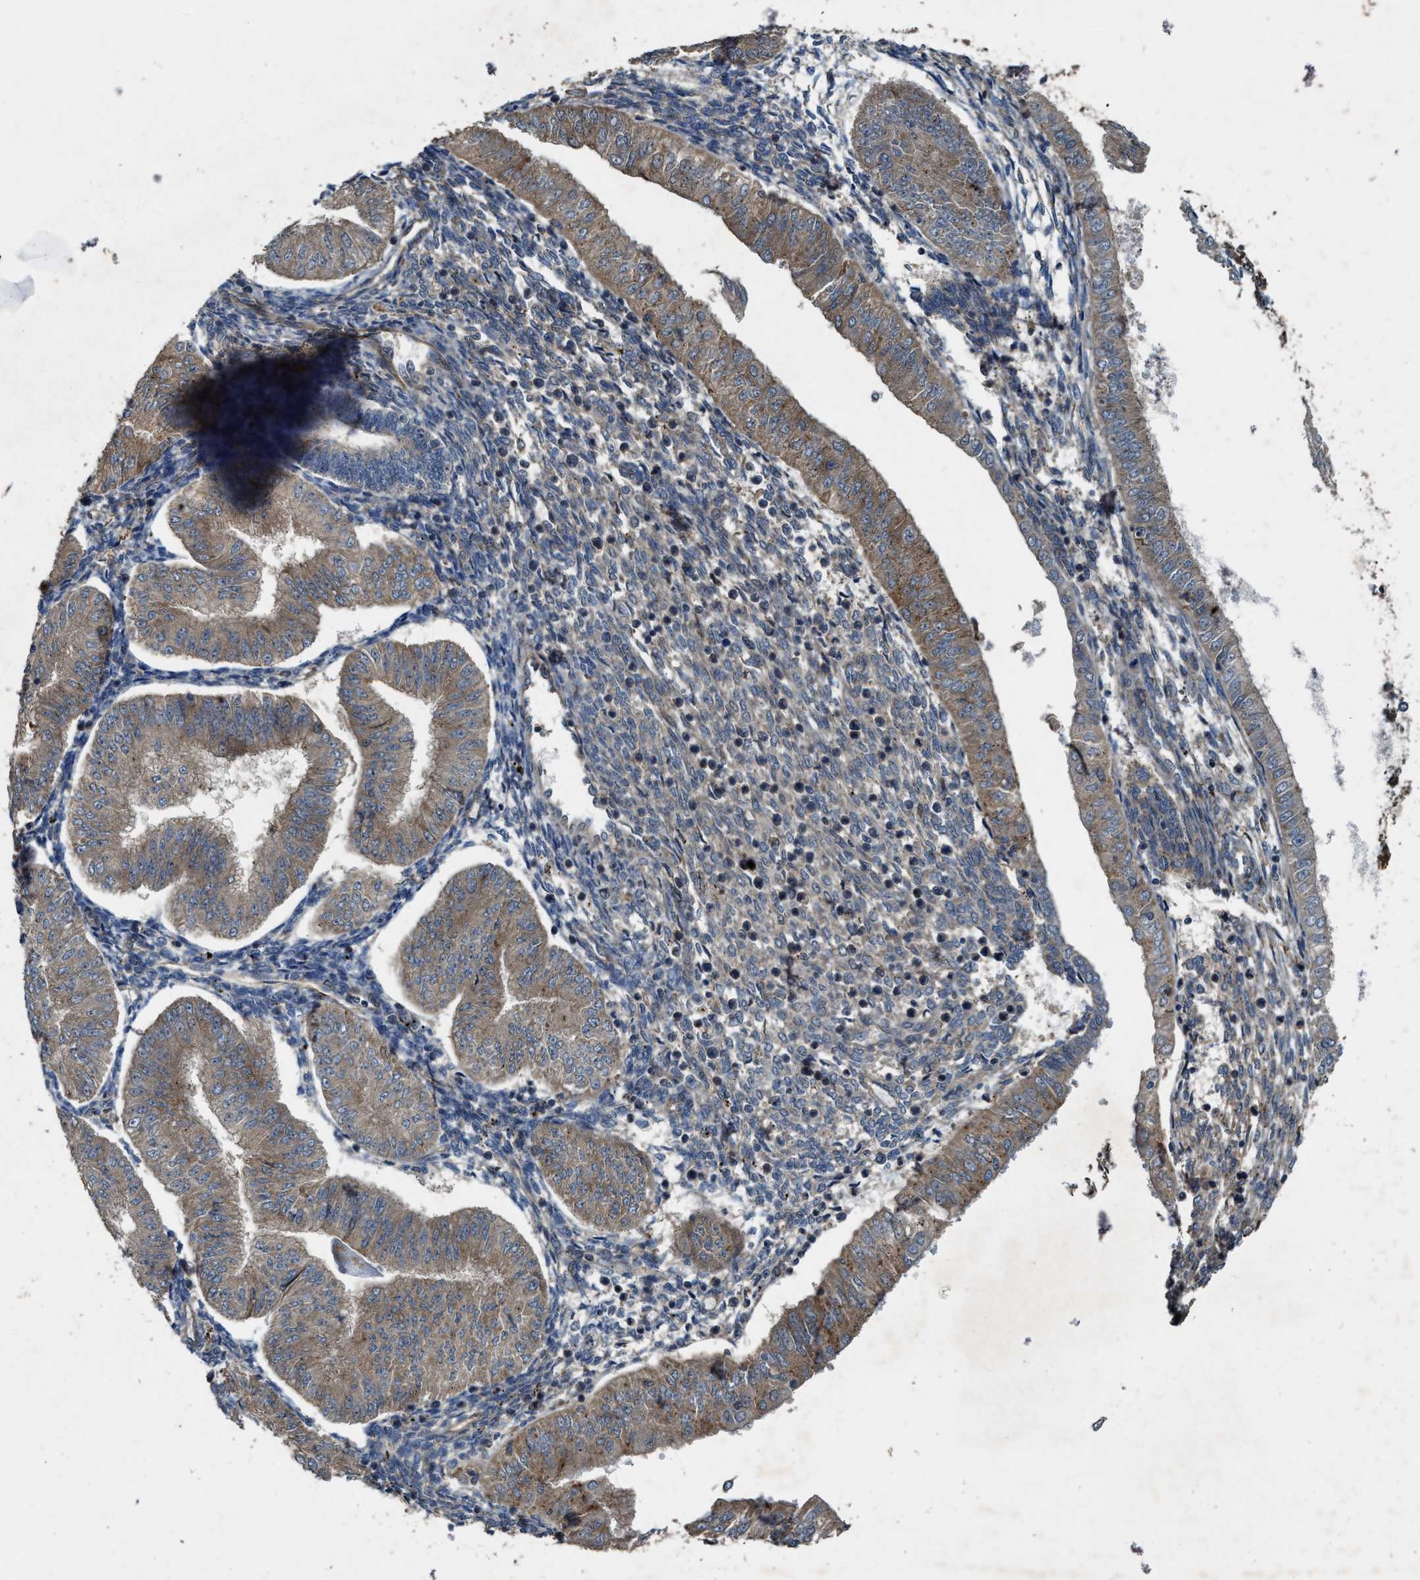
{"staining": {"intensity": "moderate", "quantity": ">75%", "location": "cytoplasmic/membranous"}, "tissue": "endometrial cancer", "cell_type": "Tumor cells", "image_type": "cancer", "snomed": [{"axis": "morphology", "description": "Normal tissue, NOS"}, {"axis": "morphology", "description": "Adenocarcinoma, NOS"}, {"axis": "topography", "description": "Endometrium"}], "caption": "Immunohistochemical staining of human endometrial cancer (adenocarcinoma) exhibits medium levels of moderate cytoplasmic/membranous protein positivity in approximately >75% of tumor cells.", "gene": "LRRC72", "patient": {"sex": "female", "age": 53}}